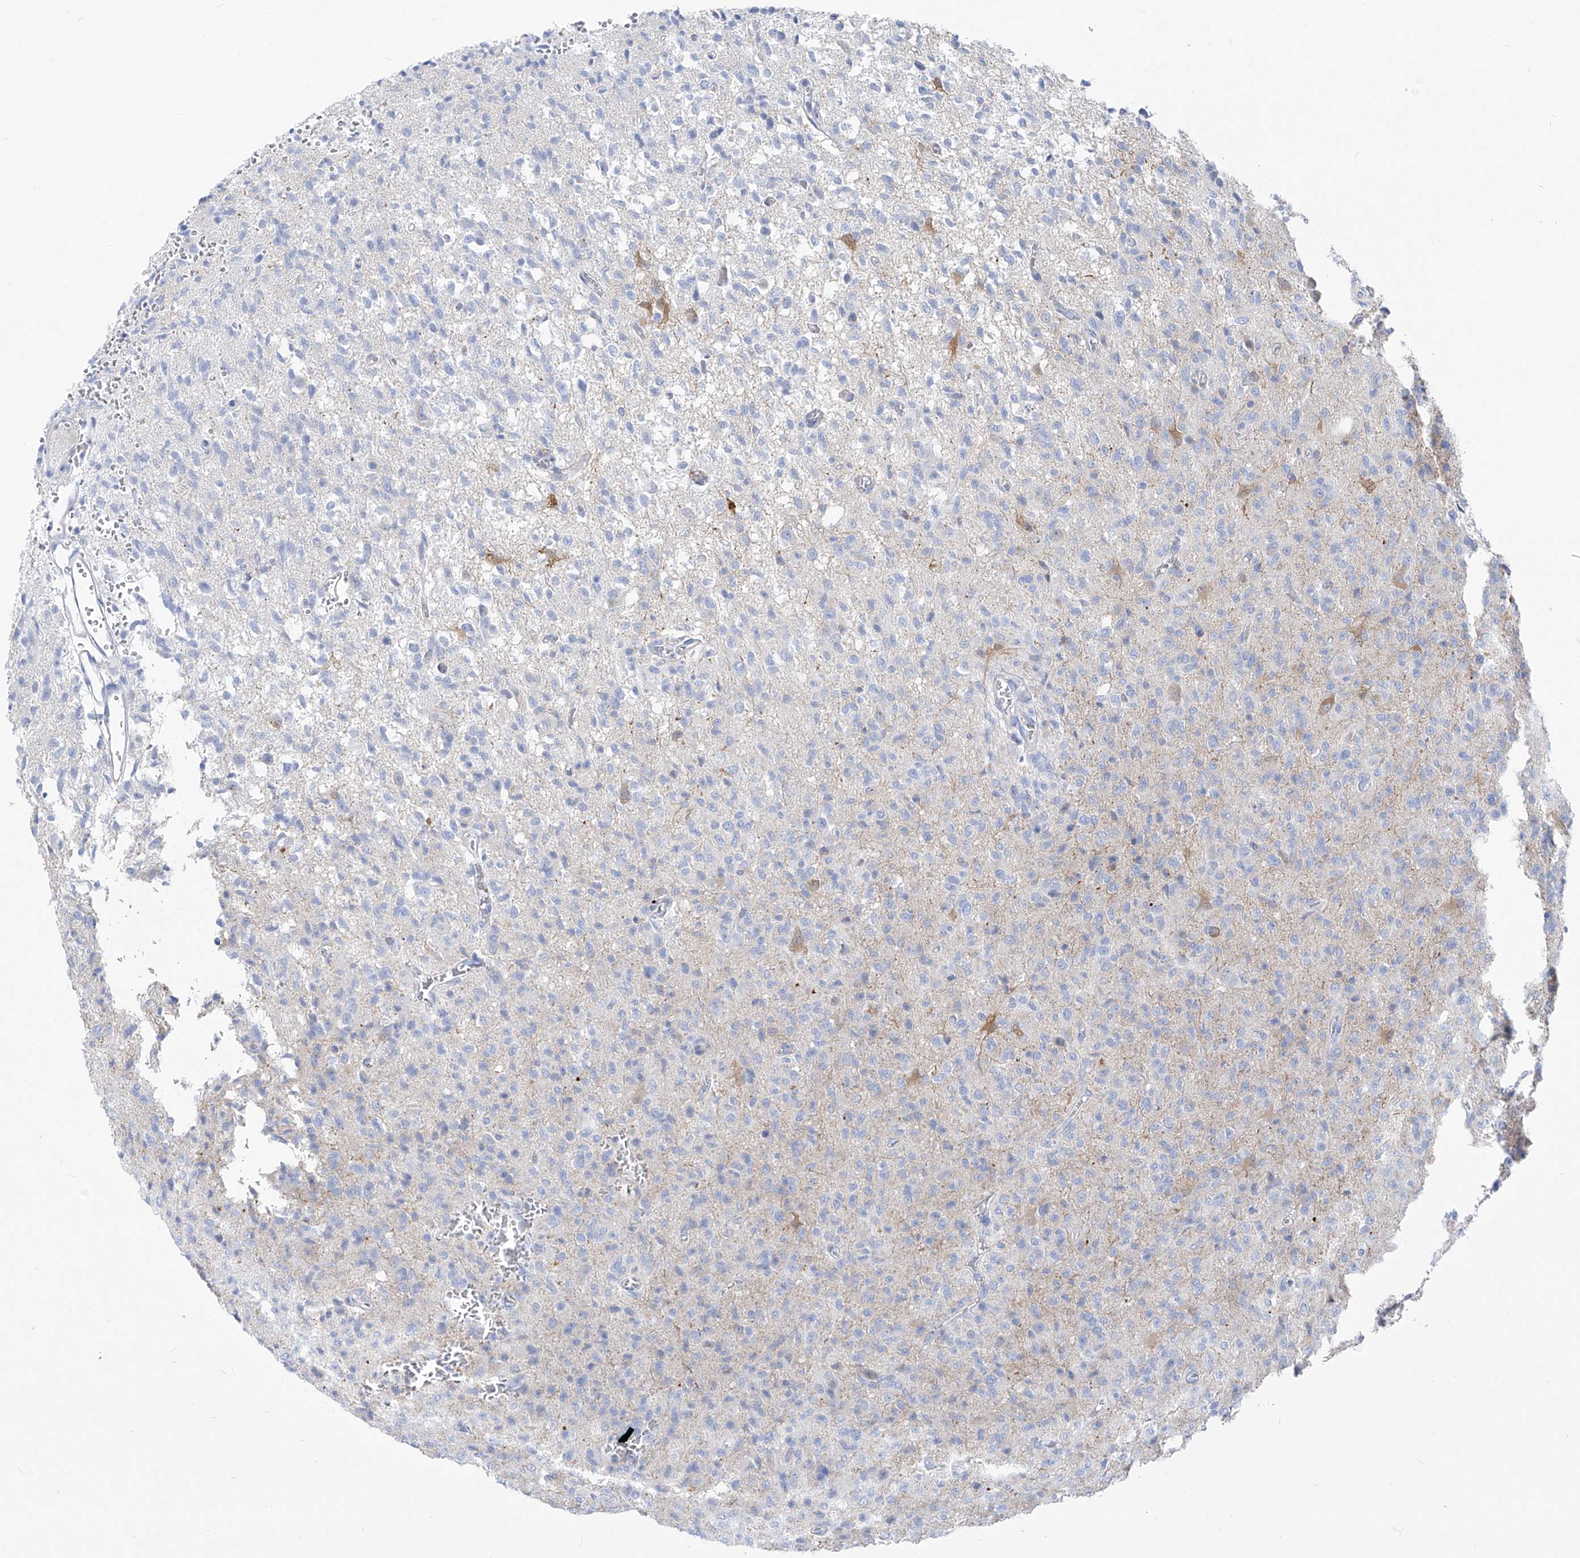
{"staining": {"intensity": "negative", "quantity": "none", "location": "none"}, "tissue": "glioma", "cell_type": "Tumor cells", "image_type": "cancer", "snomed": [{"axis": "morphology", "description": "Glioma, malignant, High grade"}, {"axis": "topography", "description": "Brain"}], "caption": "DAB (3,3'-diaminobenzidine) immunohistochemical staining of malignant high-grade glioma exhibits no significant expression in tumor cells.", "gene": "UFL1", "patient": {"sex": "female", "age": 57}}